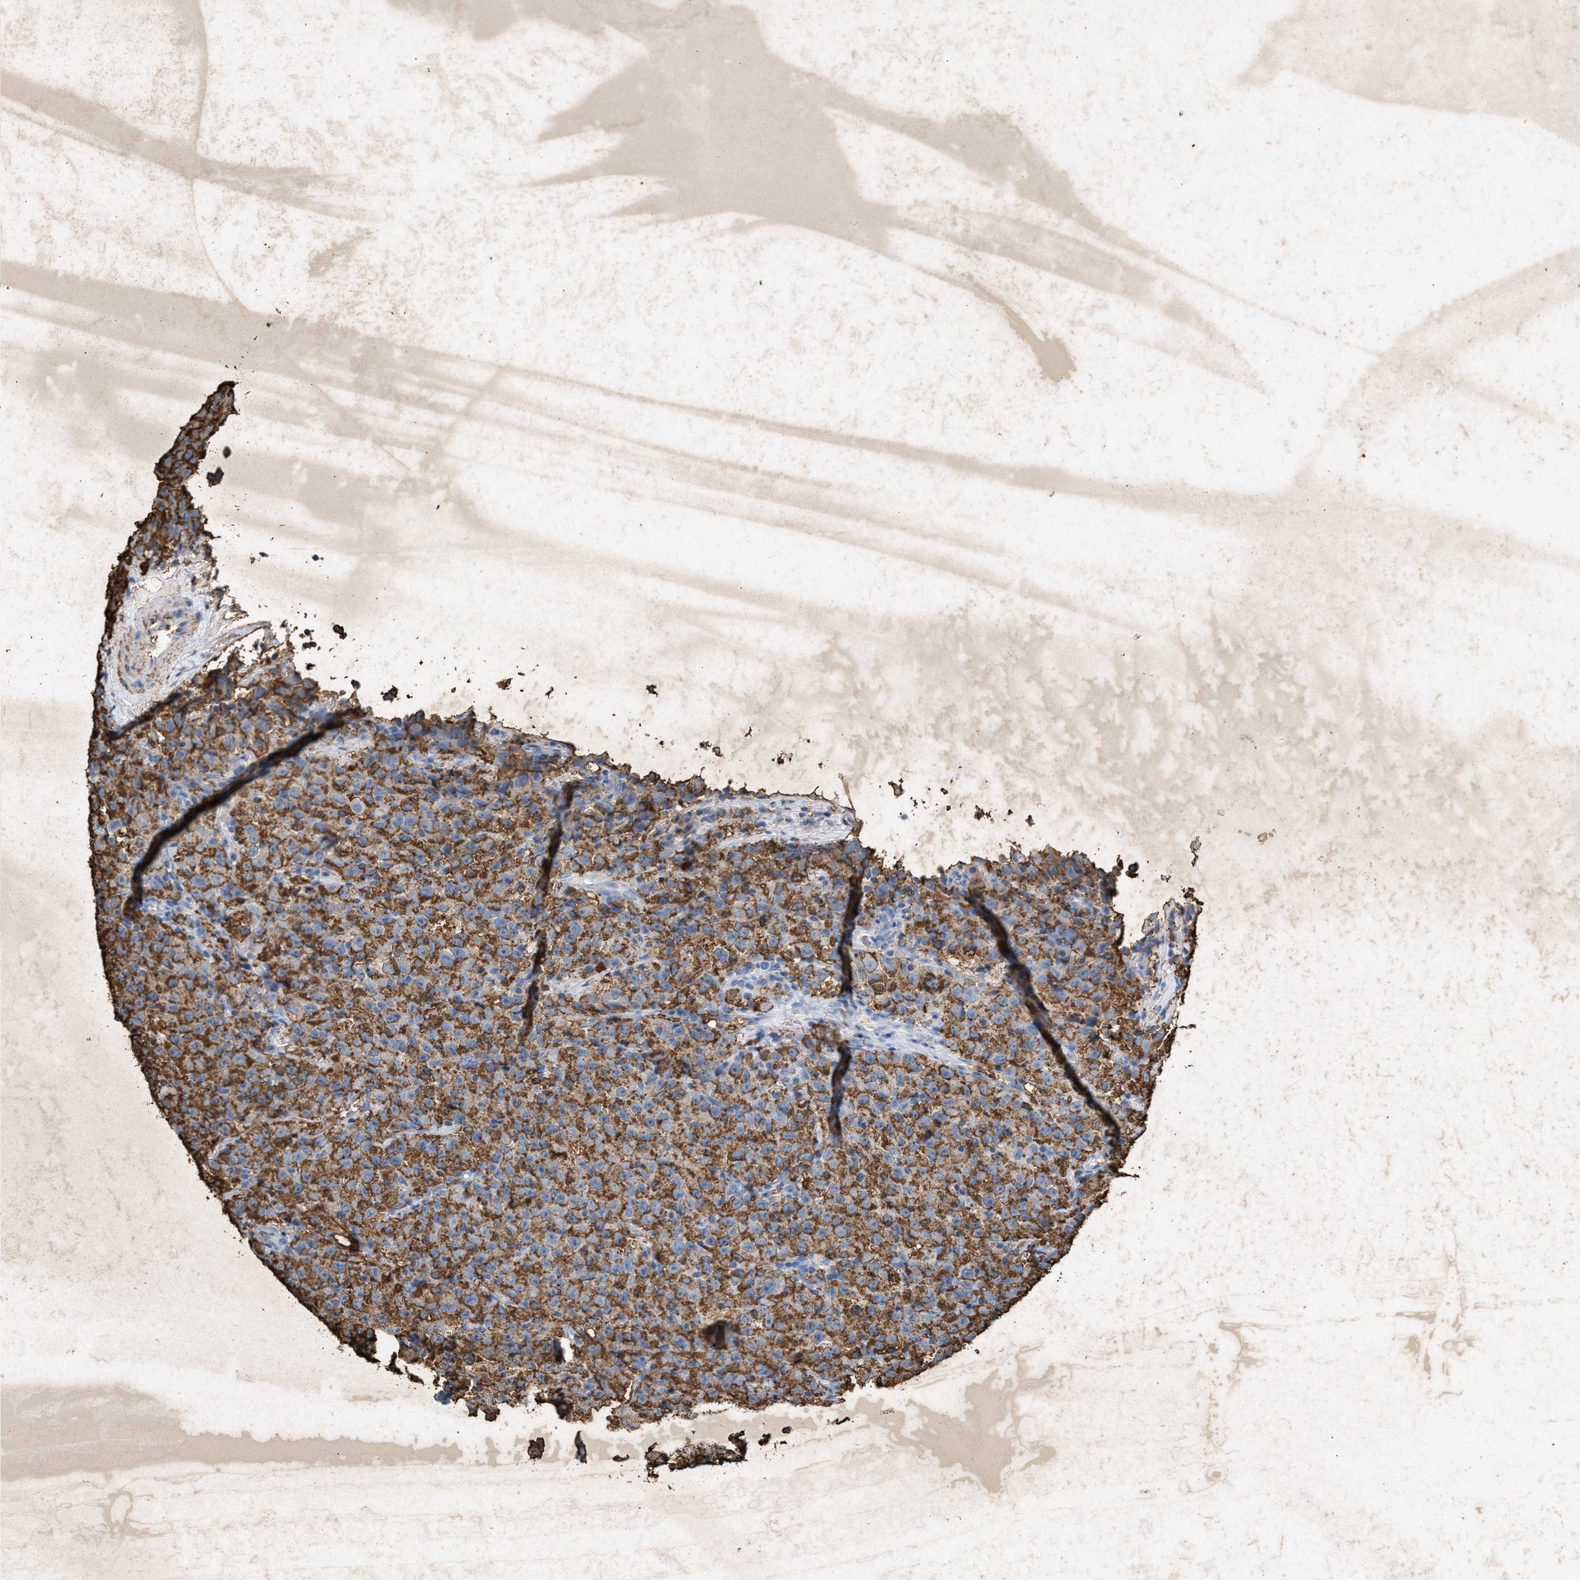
{"staining": {"intensity": "moderate", "quantity": "25%-75%", "location": "cytoplasmic/membranous"}, "tissue": "testis cancer", "cell_type": "Tumor cells", "image_type": "cancer", "snomed": [{"axis": "morphology", "description": "Seminoma, NOS"}, {"axis": "topography", "description": "Testis"}], "caption": "High-magnification brightfield microscopy of testis seminoma stained with DAB (3,3'-diaminobenzidine) (brown) and counterstained with hematoxylin (blue). tumor cells exhibit moderate cytoplasmic/membranous staining is identified in about25%-75% of cells.", "gene": "LTB4R2", "patient": {"sex": "male", "age": 22}}